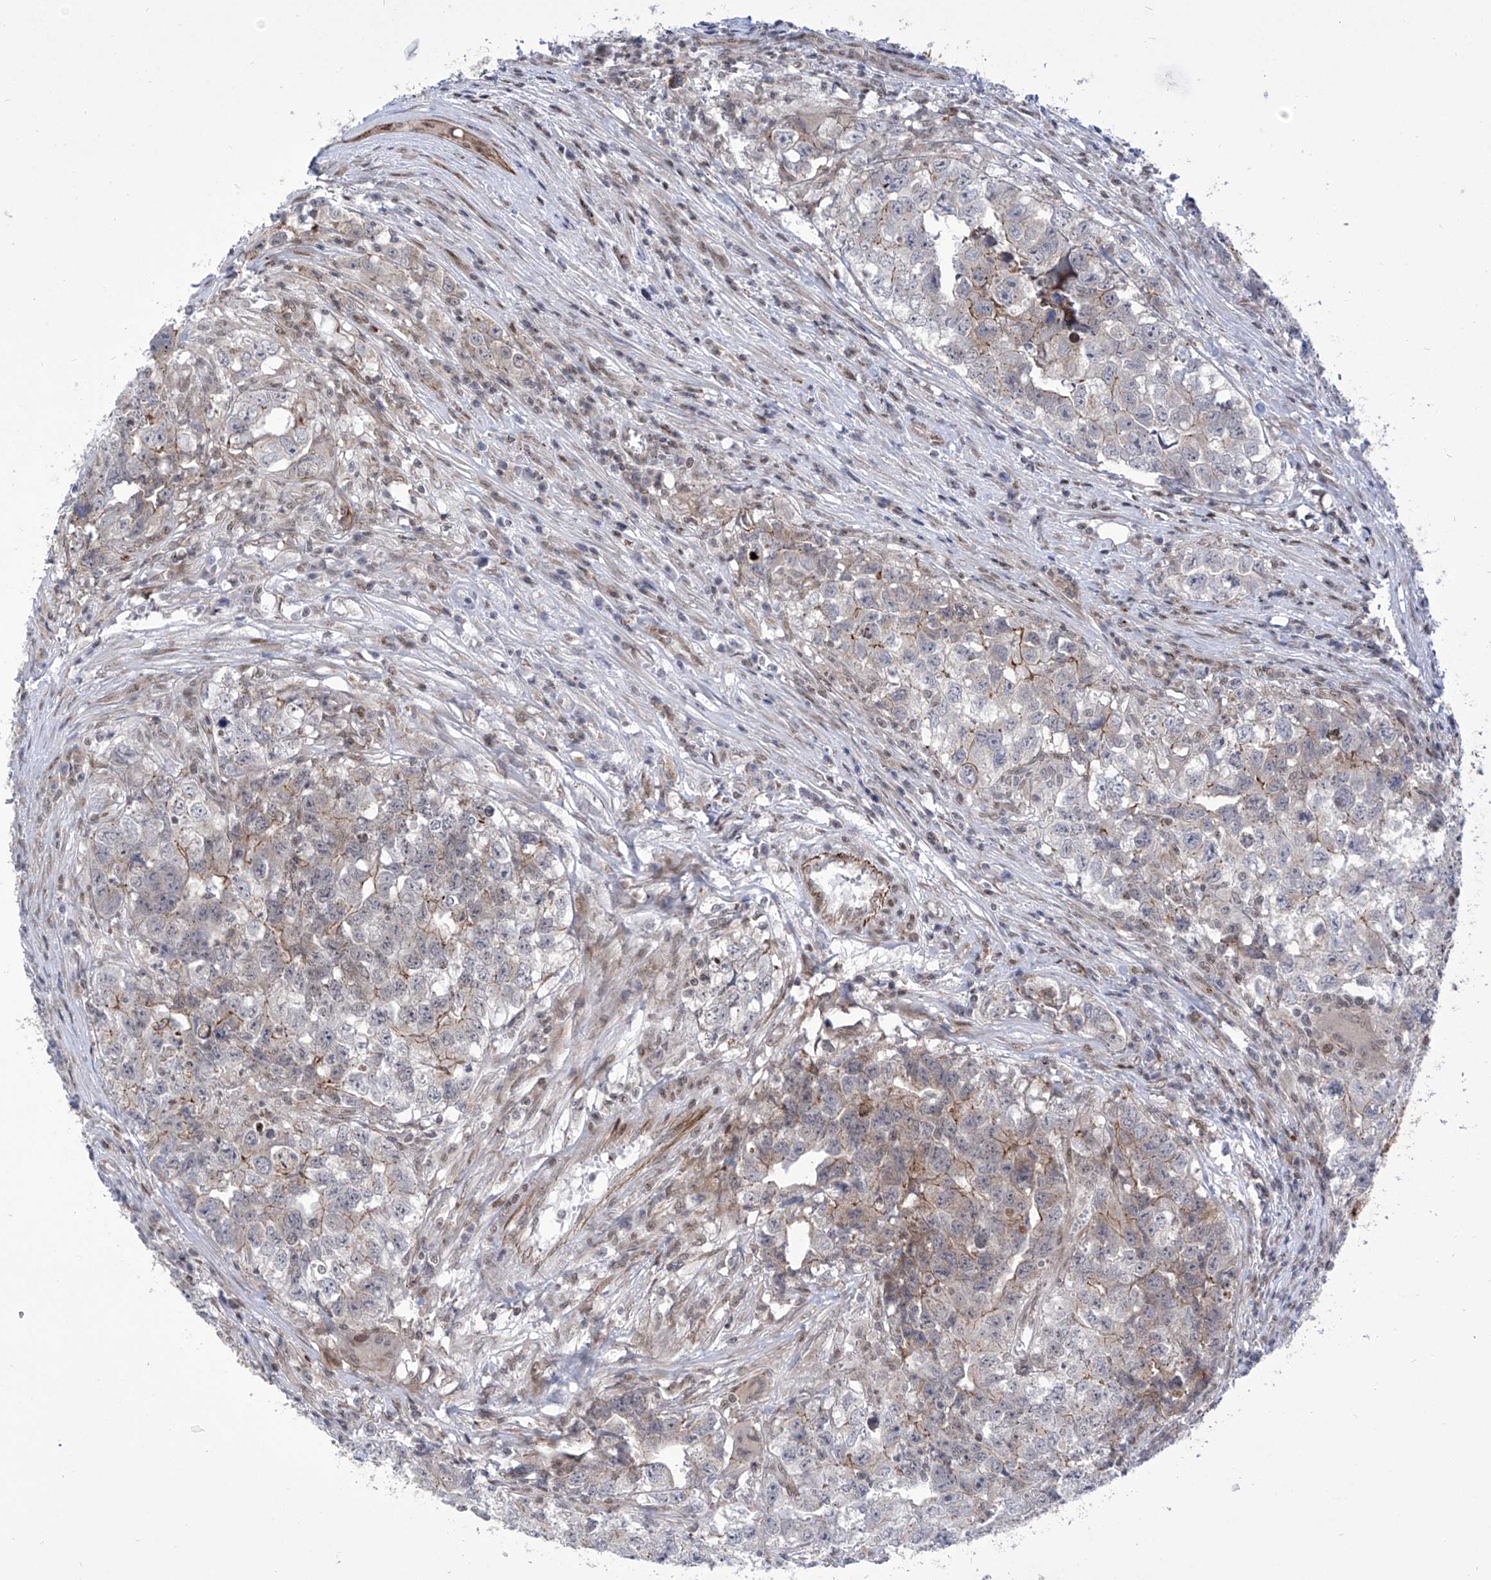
{"staining": {"intensity": "weak", "quantity": "25%-75%", "location": "cytoplasmic/membranous"}, "tissue": "testis cancer", "cell_type": "Tumor cells", "image_type": "cancer", "snomed": [{"axis": "morphology", "description": "Seminoma, NOS"}, {"axis": "morphology", "description": "Carcinoma, Embryonal, NOS"}, {"axis": "topography", "description": "Testis"}], "caption": "Human testis cancer (embryonal carcinoma) stained with a brown dye demonstrates weak cytoplasmic/membranous positive positivity in approximately 25%-75% of tumor cells.", "gene": "CEP290", "patient": {"sex": "male", "age": 43}}